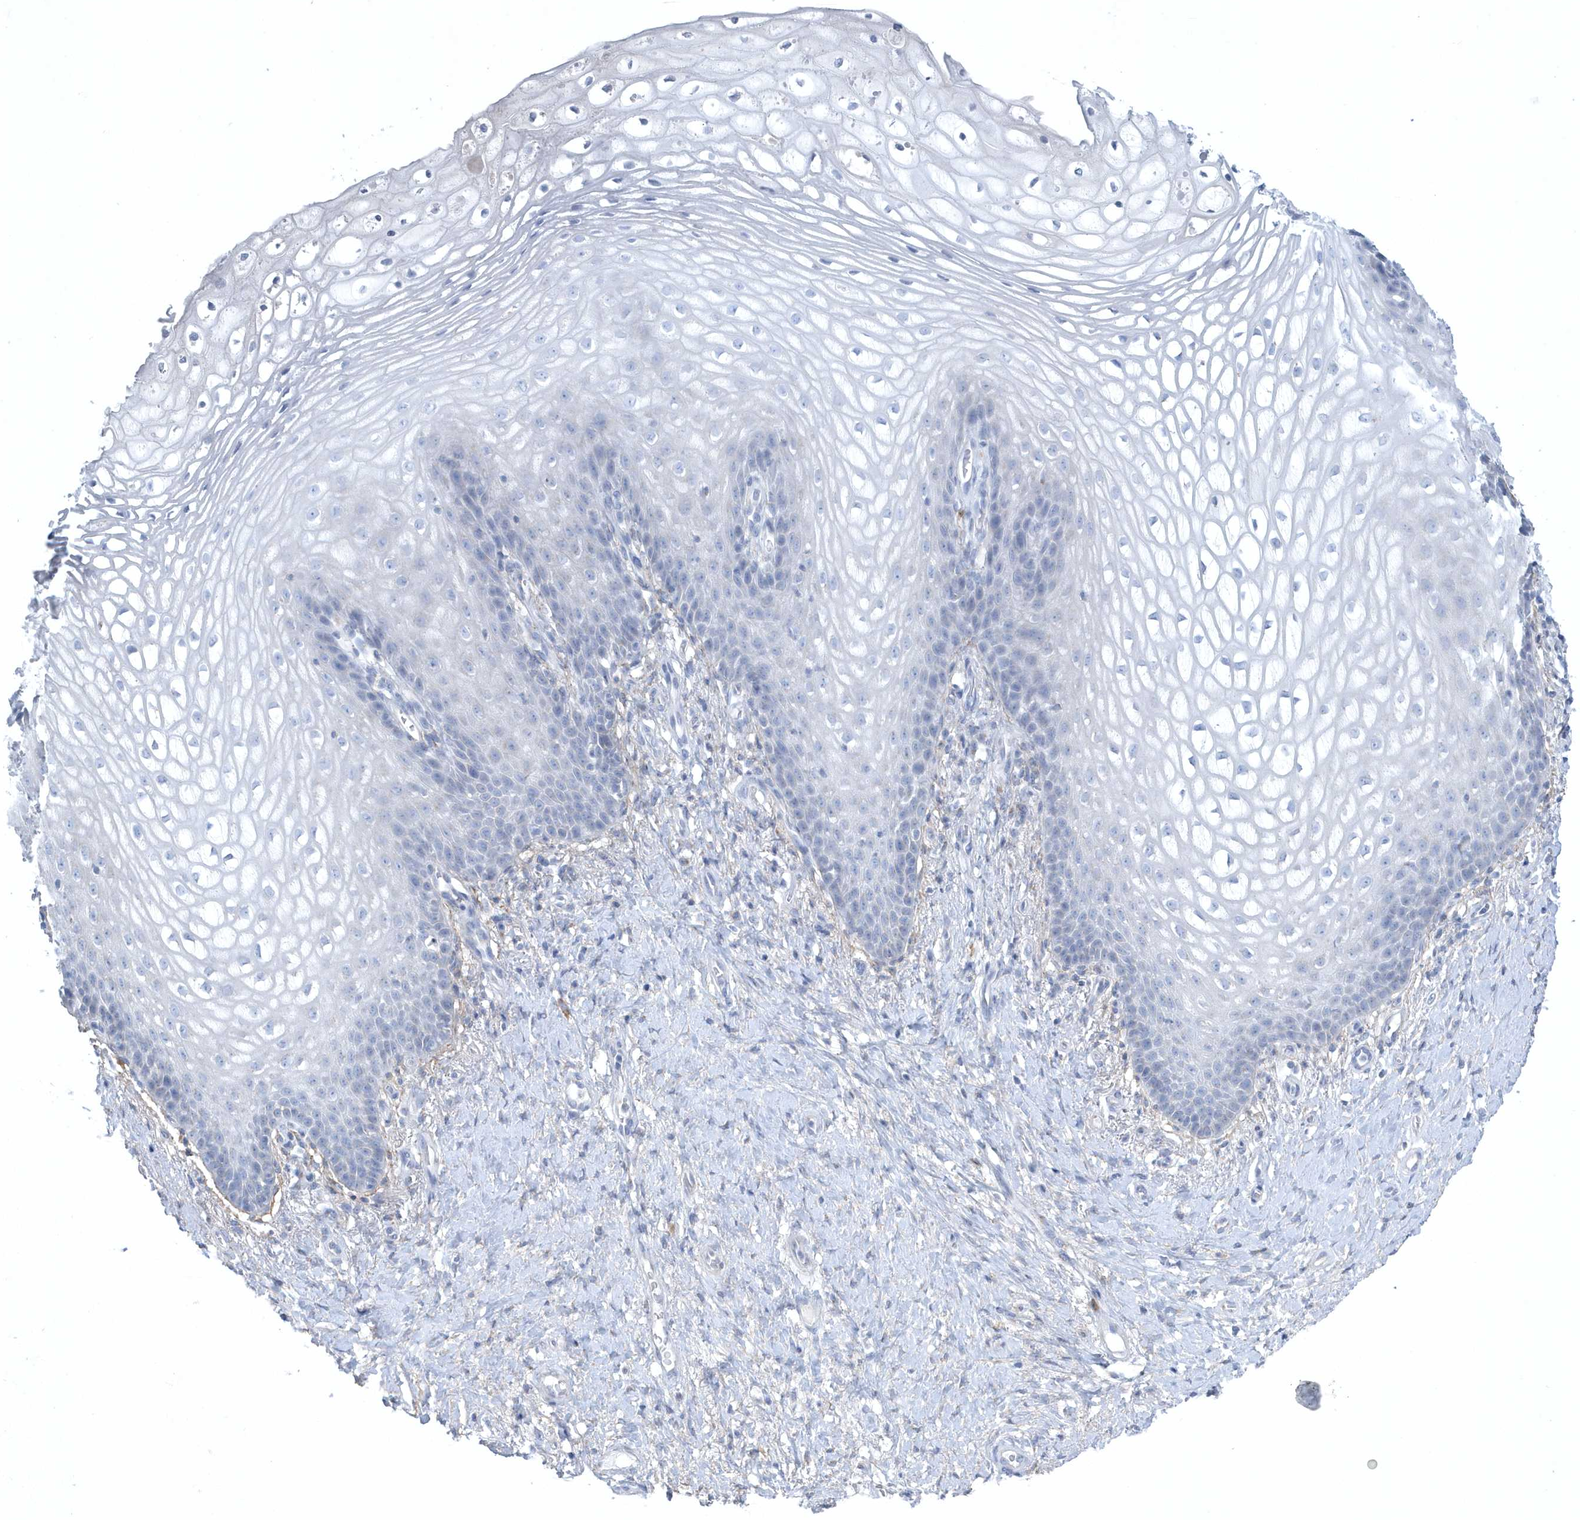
{"staining": {"intensity": "negative", "quantity": "none", "location": "none"}, "tissue": "vagina", "cell_type": "Squamous epithelial cells", "image_type": "normal", "snomed": [{"axis": "morphology", "description": "Normal tissue, NOS"}, {"axis": "topography", "description": "Vagina"}], "caption": "IHC of benign vagina reveals no expression in squamous epithelial cells. Nuclei are stained in blue.", "gene": "SPATA18", "patient": {"sex": "female", "age": 60}}